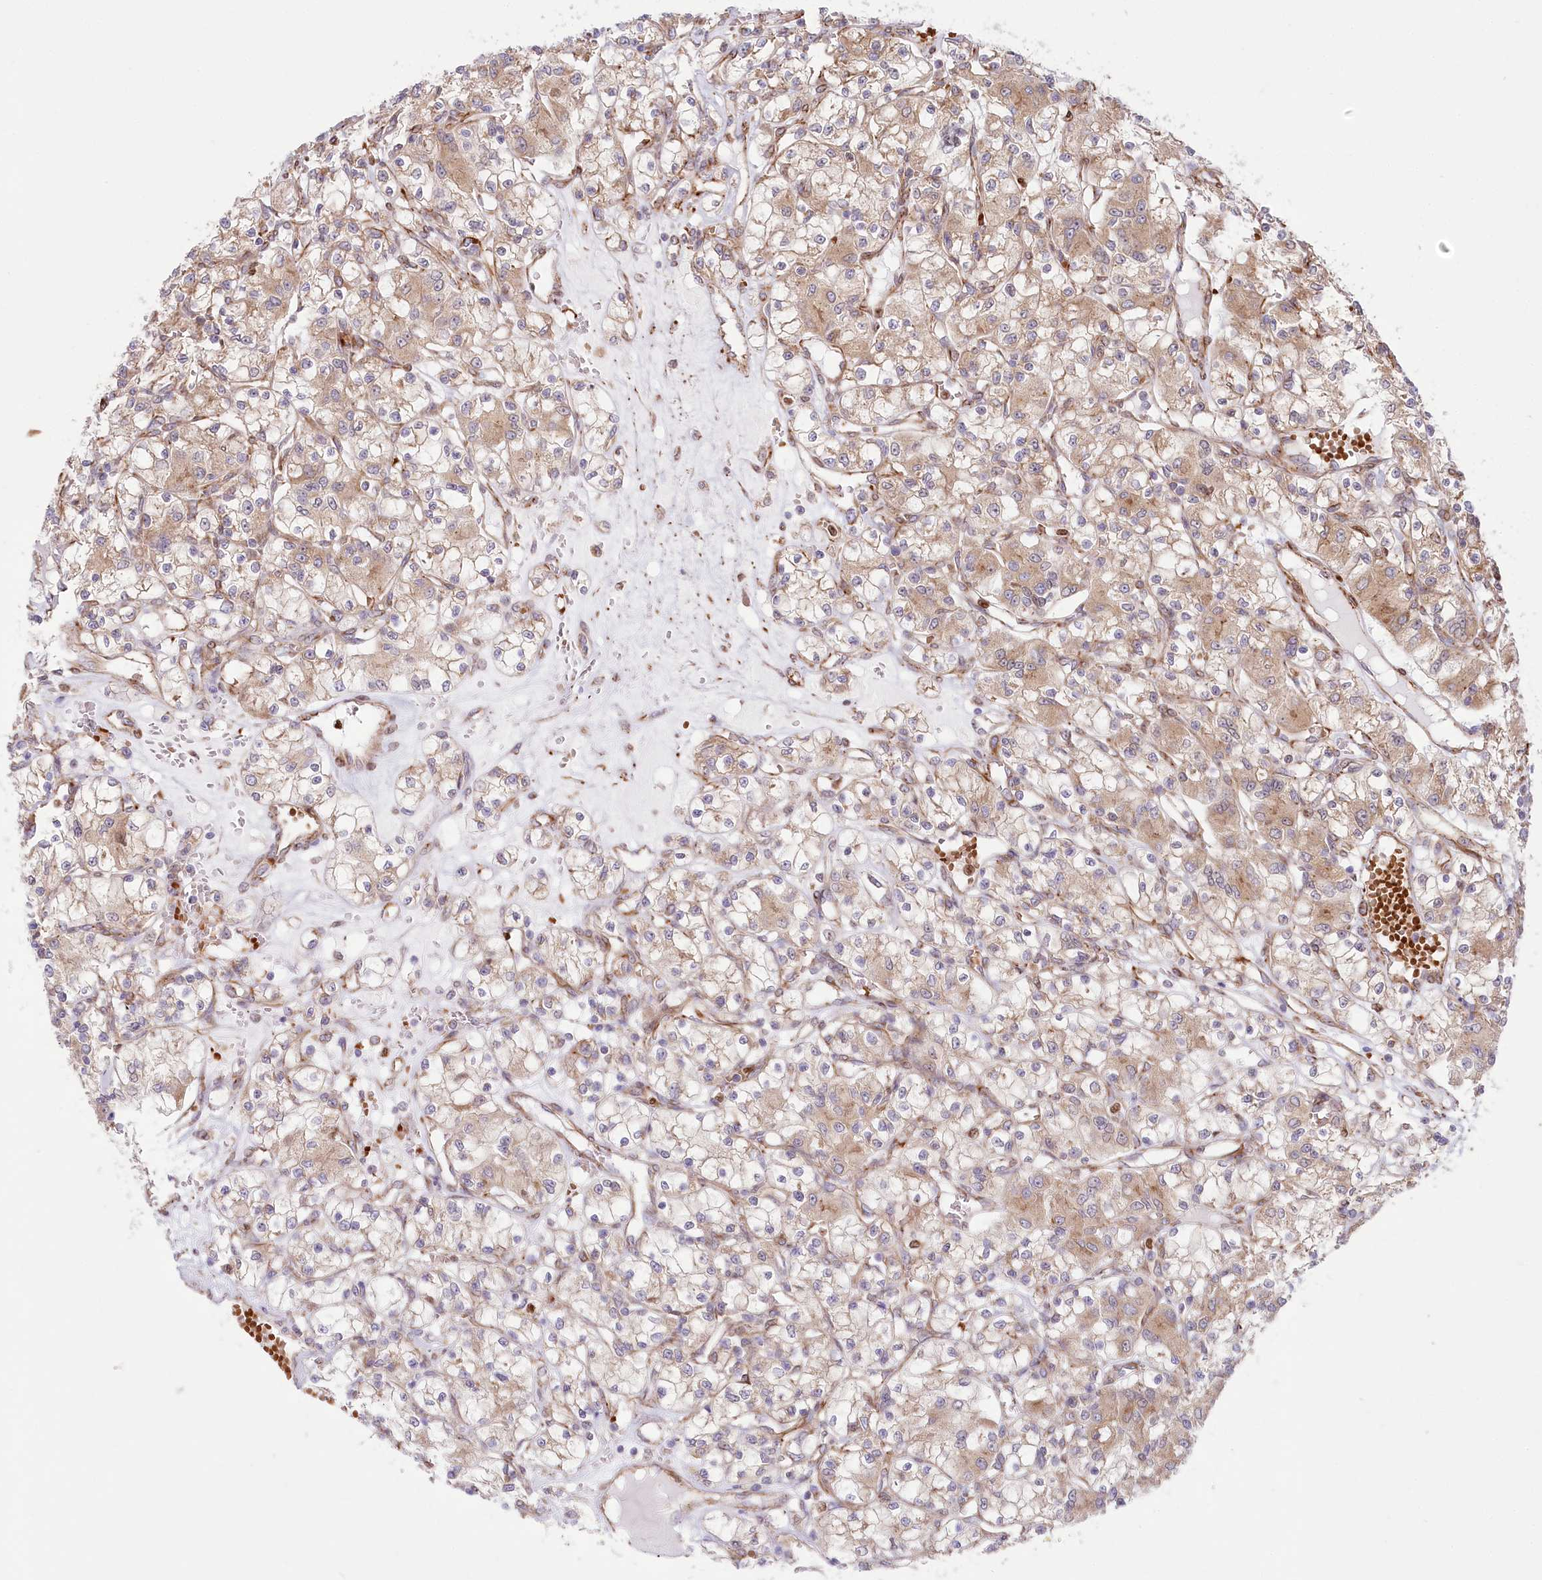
{"staining": {"intensity": "weak", "quantity": ">75%", "location": "cytoplasmic/membranous"}, "tissue": "renal cancer", "cell_type": "Tumor cells", "image_type": "cancer", "snomed": [{"axis": "morphology", "description": "Adenocarcinoma, NOS"}, {"axis": "topography", "description": "Kidney"}], "caption": "Protein expression analysis of adenocarcinoma (renal) displays weak cytoplasmic/membranous expression in about >75% of tumor cells.", "gene": "COMMD3", "patient": {"sex": "female", "age": 59}}